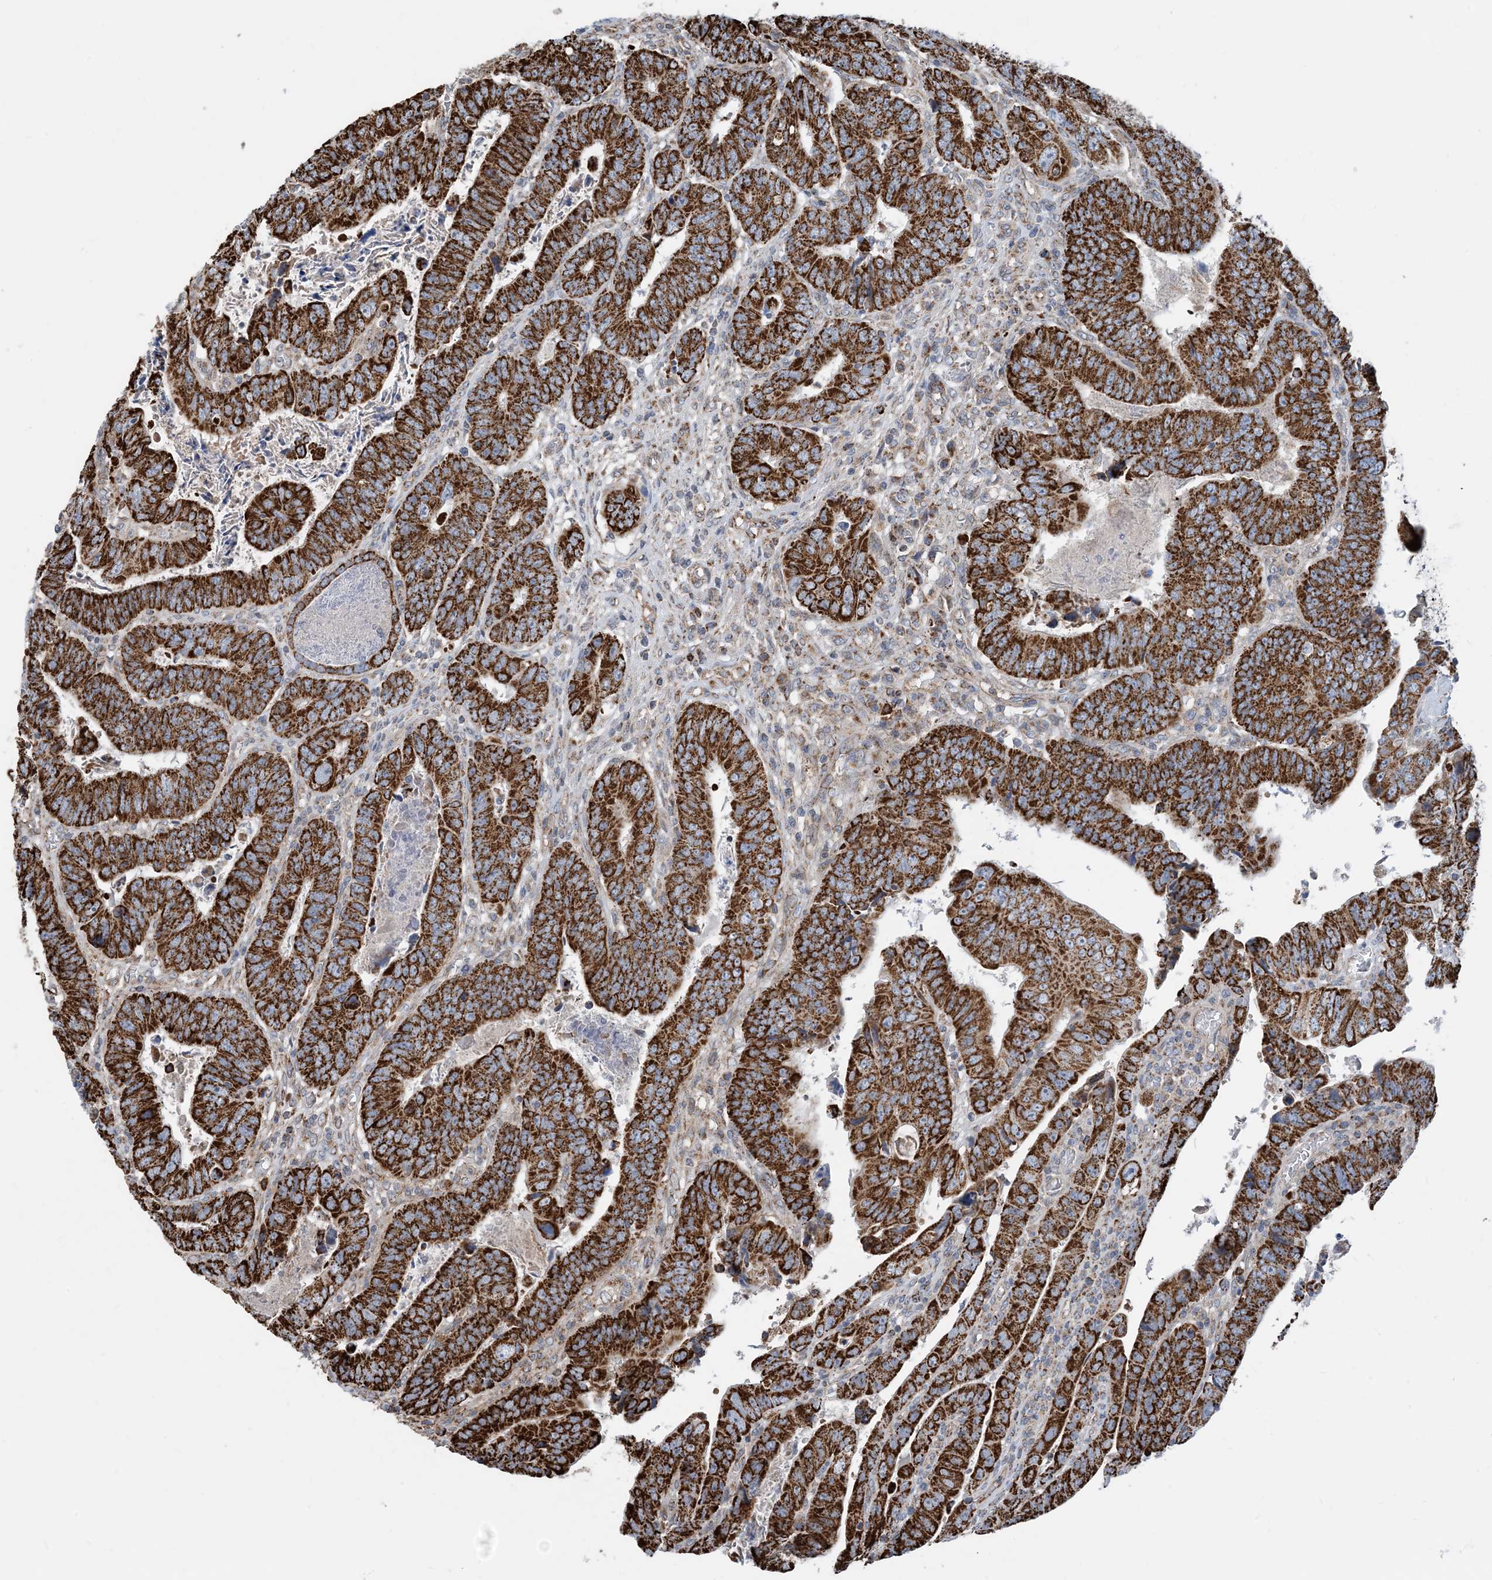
{"staining": {"intensity": "strong", "quantity": ">75%", "location": "cytoplasmic/membranous"}, "tissue": "colorectal cancer", "cell_type": "Tumor cells", "image_type": "cancer", "snomed": [{"axis": "morphology", "description": "Normal tissue, NOS"}, {"axis": "morphology", "description": "Adenocarcinoma, NOS"}, {"axis": "topography", "description": "Rectum"}], "caption": "The photomicrograph shows staining of colorectal adenocarcinoma, revealing strong cytoplasmic/membranous protein staining (brown color) within tumor cells.", "gene": "PCDHGA1", "patient": {"sex": "female", "age": 65}}